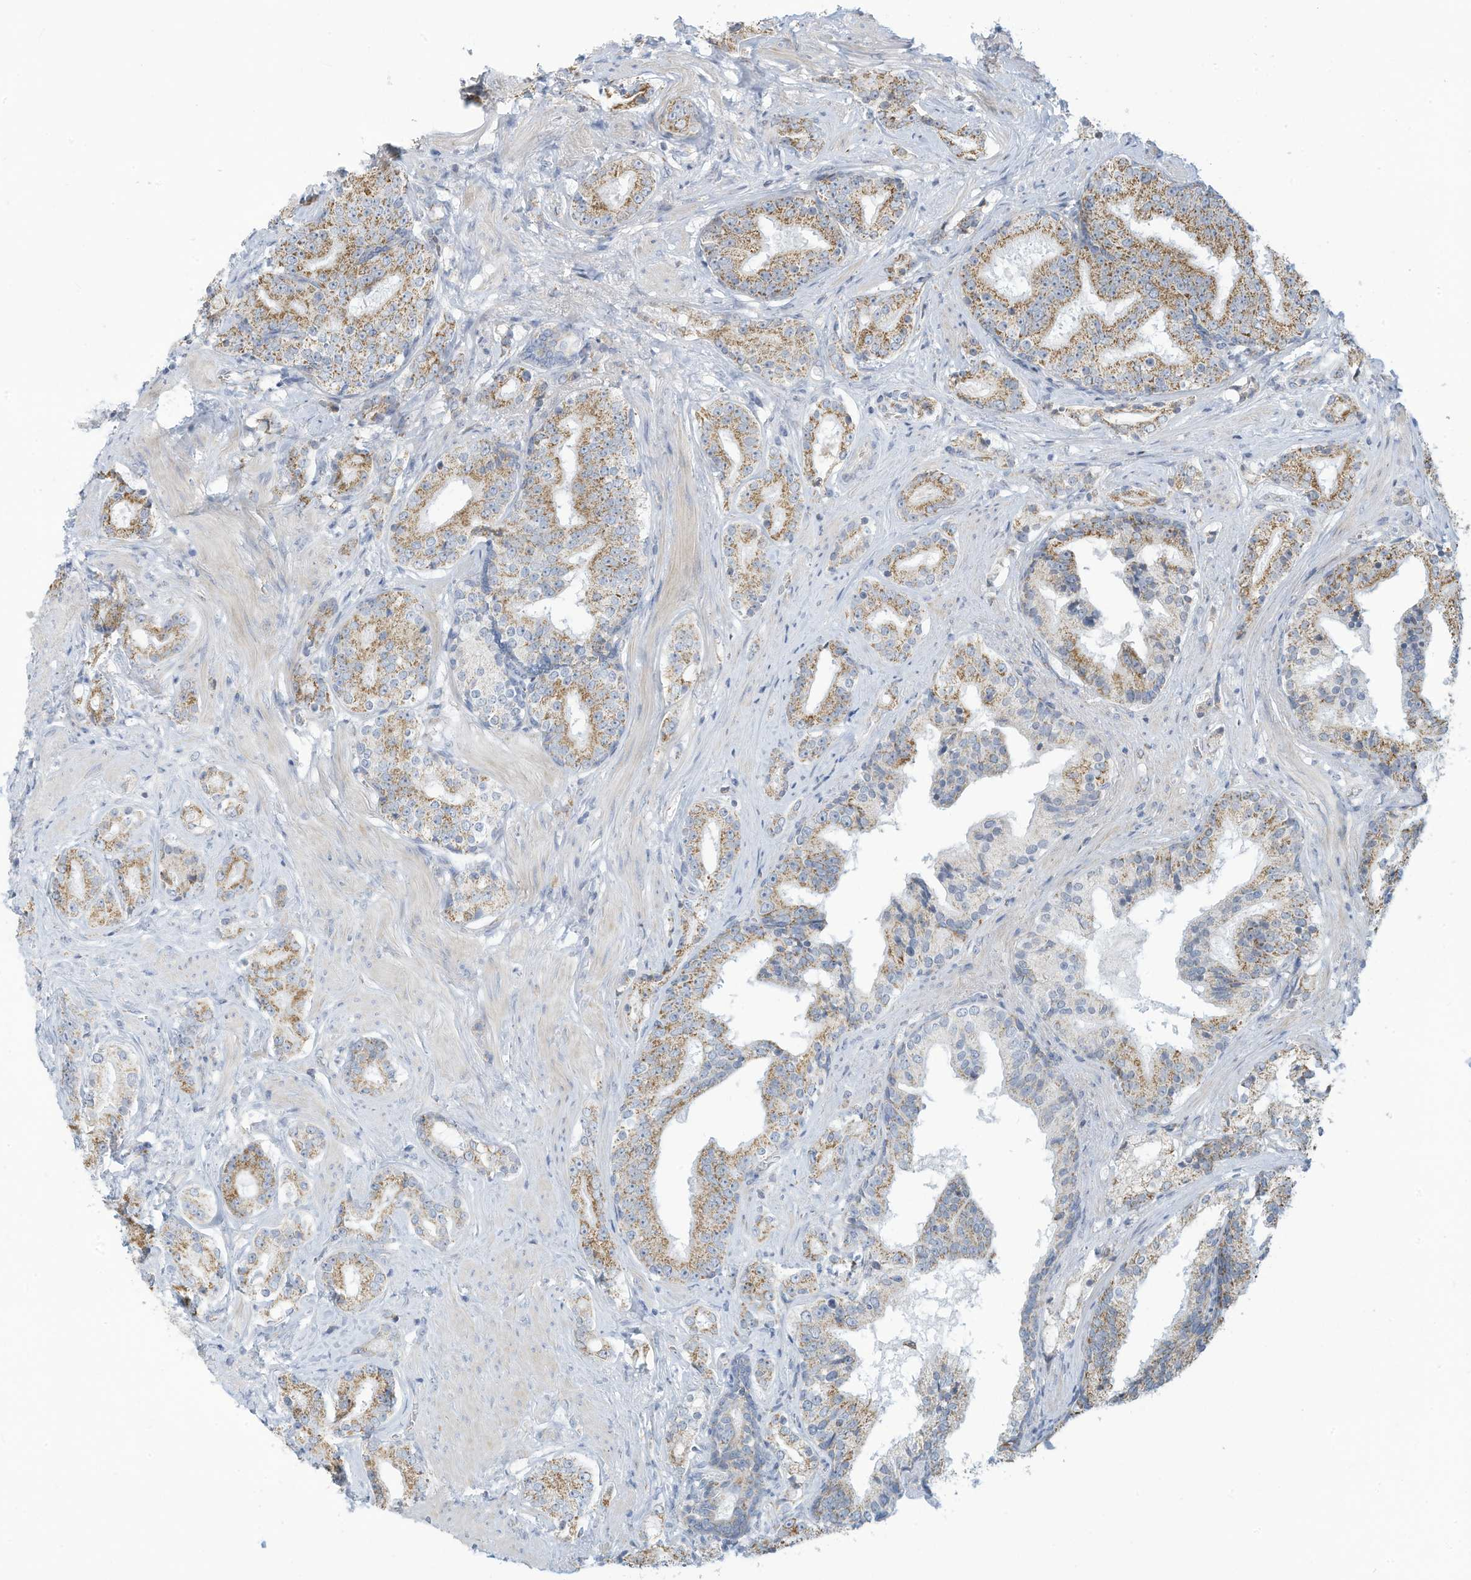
{"staining": {"intensity": "moderate", "quantity": "25%-75%", "location": "cytoplasmic/membranous"}, "tissue": "prostate cancer", "cell_type": "Tumor cells", "image_type": "cancer", "snomed": [{"axis": "morphology", "description": "Adenocarcinoma, High grade"}, {"axis": "topography", "description": "Prostate"}], "caption": "Protein expression analysis of human prostate cancer reveals moderate cytoplasmic/membranous expression in about 25%-75% of tumor cells.", "gene": "NLN", "patient": {"sex": "male", "age": 58}}